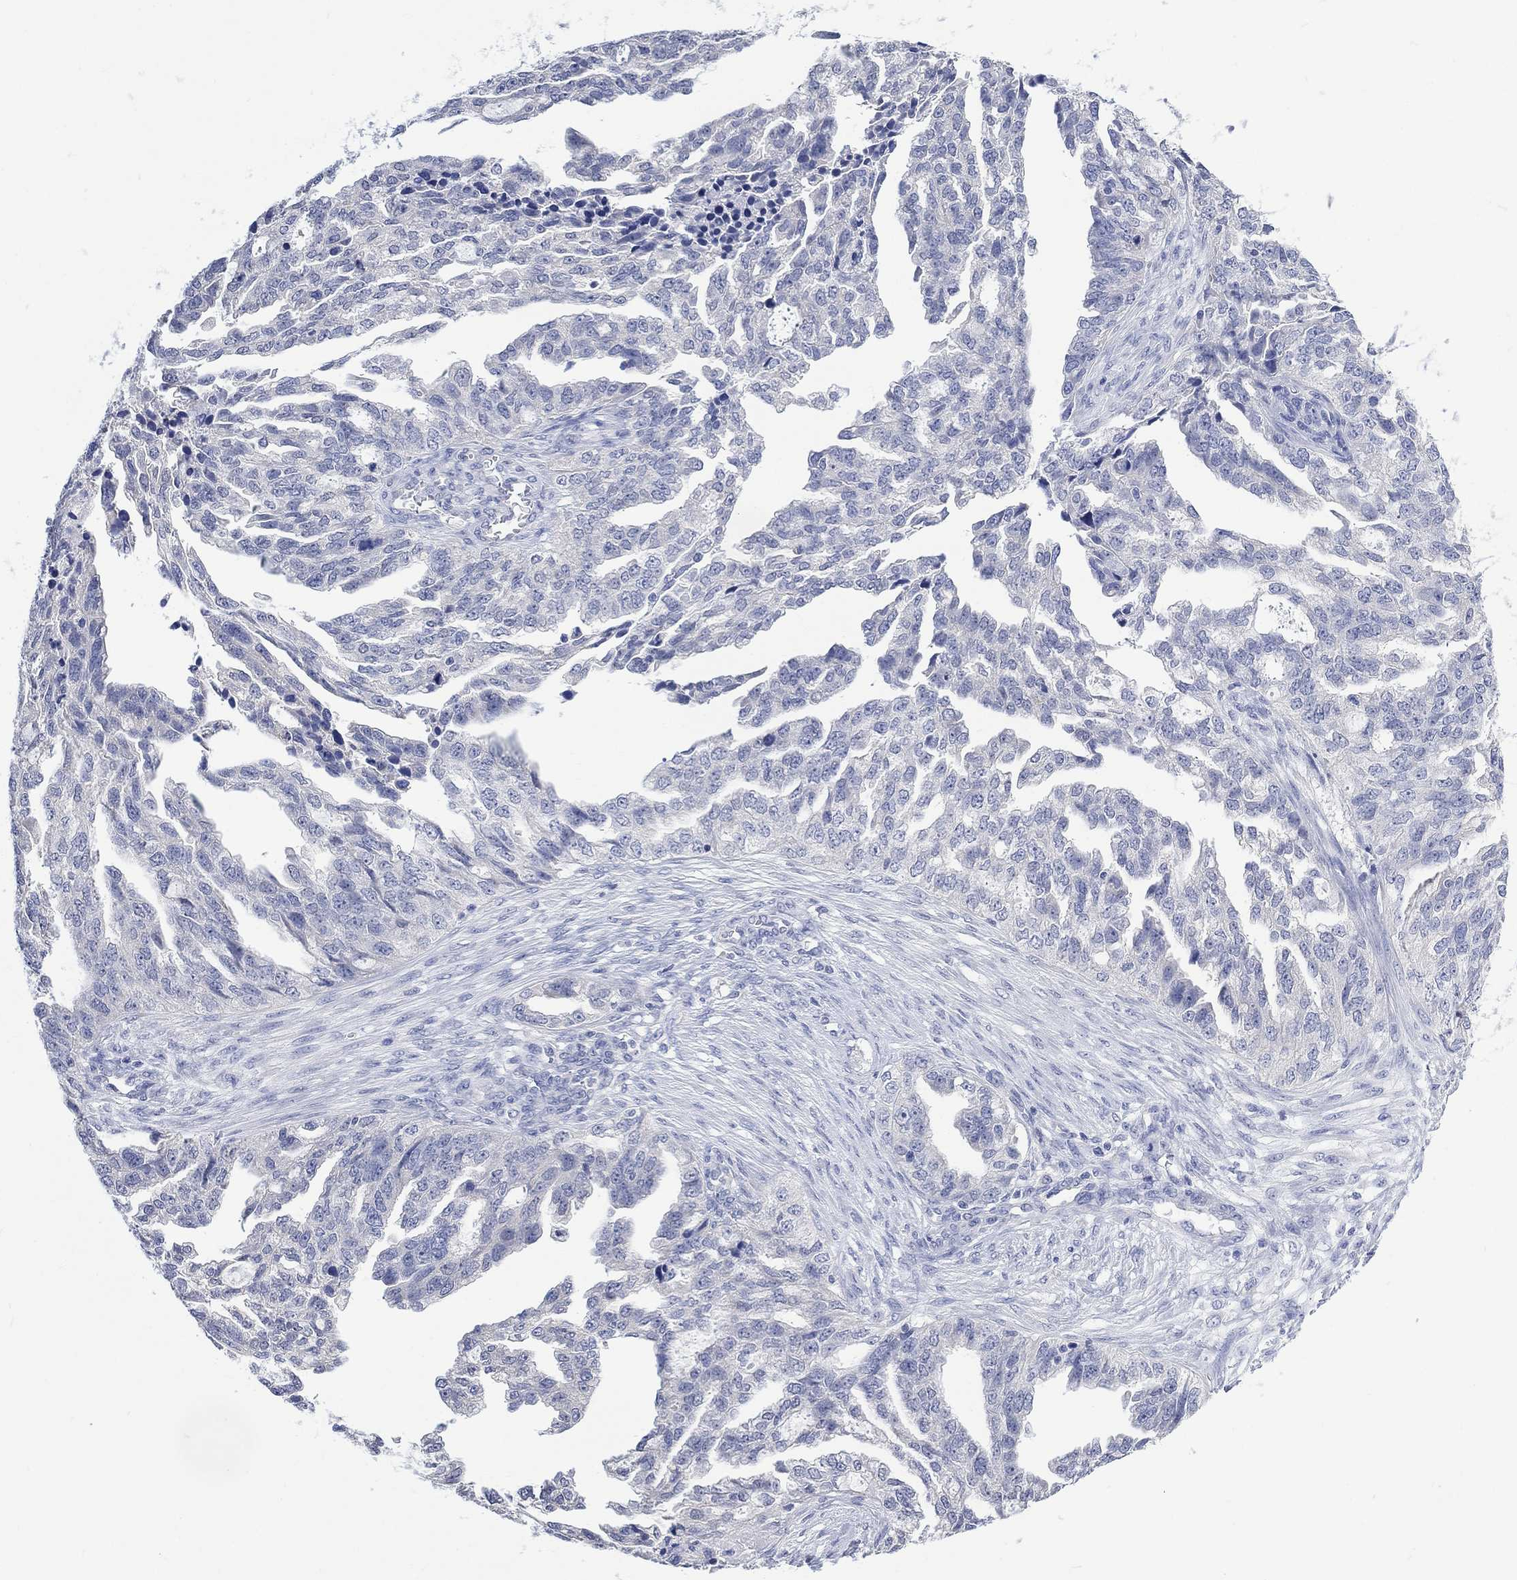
{"staining": {"intensity": "negative", "quantity": "none", "location": "none"}, "tissue": "ovarian cancer", "cell_type": "Tumor cells", "image_type": "cancer", "snomed": [{"axis": "morphology", "description": "Cystadenocarcinoma, serous, NOS"}, {"axis": "topography", "description": "Ovary"}], "caption": "Immunohistochemistry (IHC) of human ovarian serous cystadenocarcinoma reveals no staining in tumor cells.", "gene": "FBP2", "patient": {"sex": "female", "age": 51}}